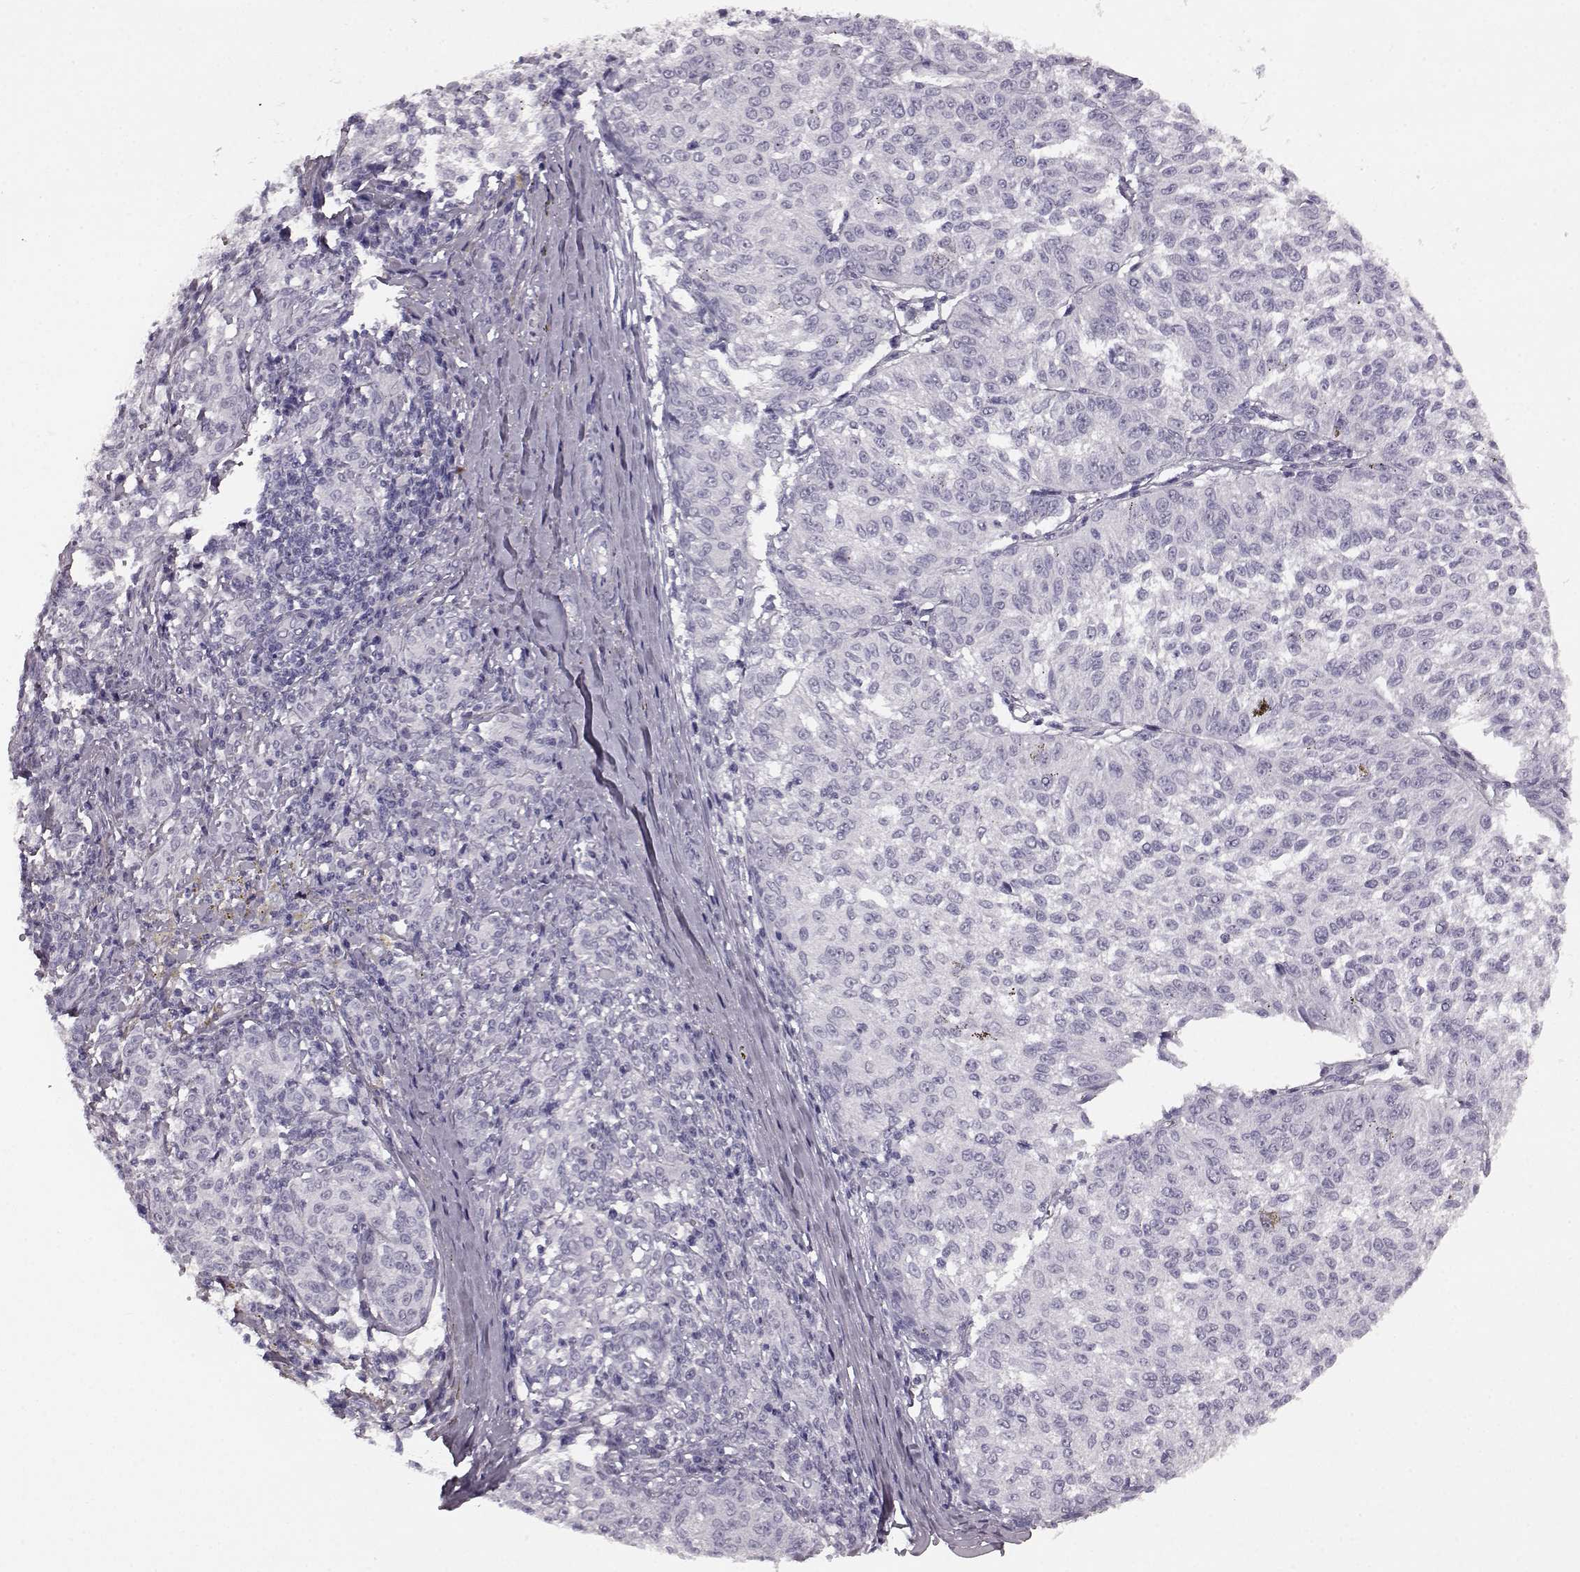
{"staining": {"intensity": "negative", "quantity": "none", "location": "none"}, "tissue": "melanoma", "cell_type": "Tumor cells", "image_type": "cancer", "snomed": [{"axis": "morphology", "description": "Malignant melanoma, NOS"}, {"axis": "topography", "description": "Skin"}], "caption": "Tumor cells are negative for brown protein staining in melanoma.", "gene": "AIPL1", "patient": {"sex": "female", "age": 72}}